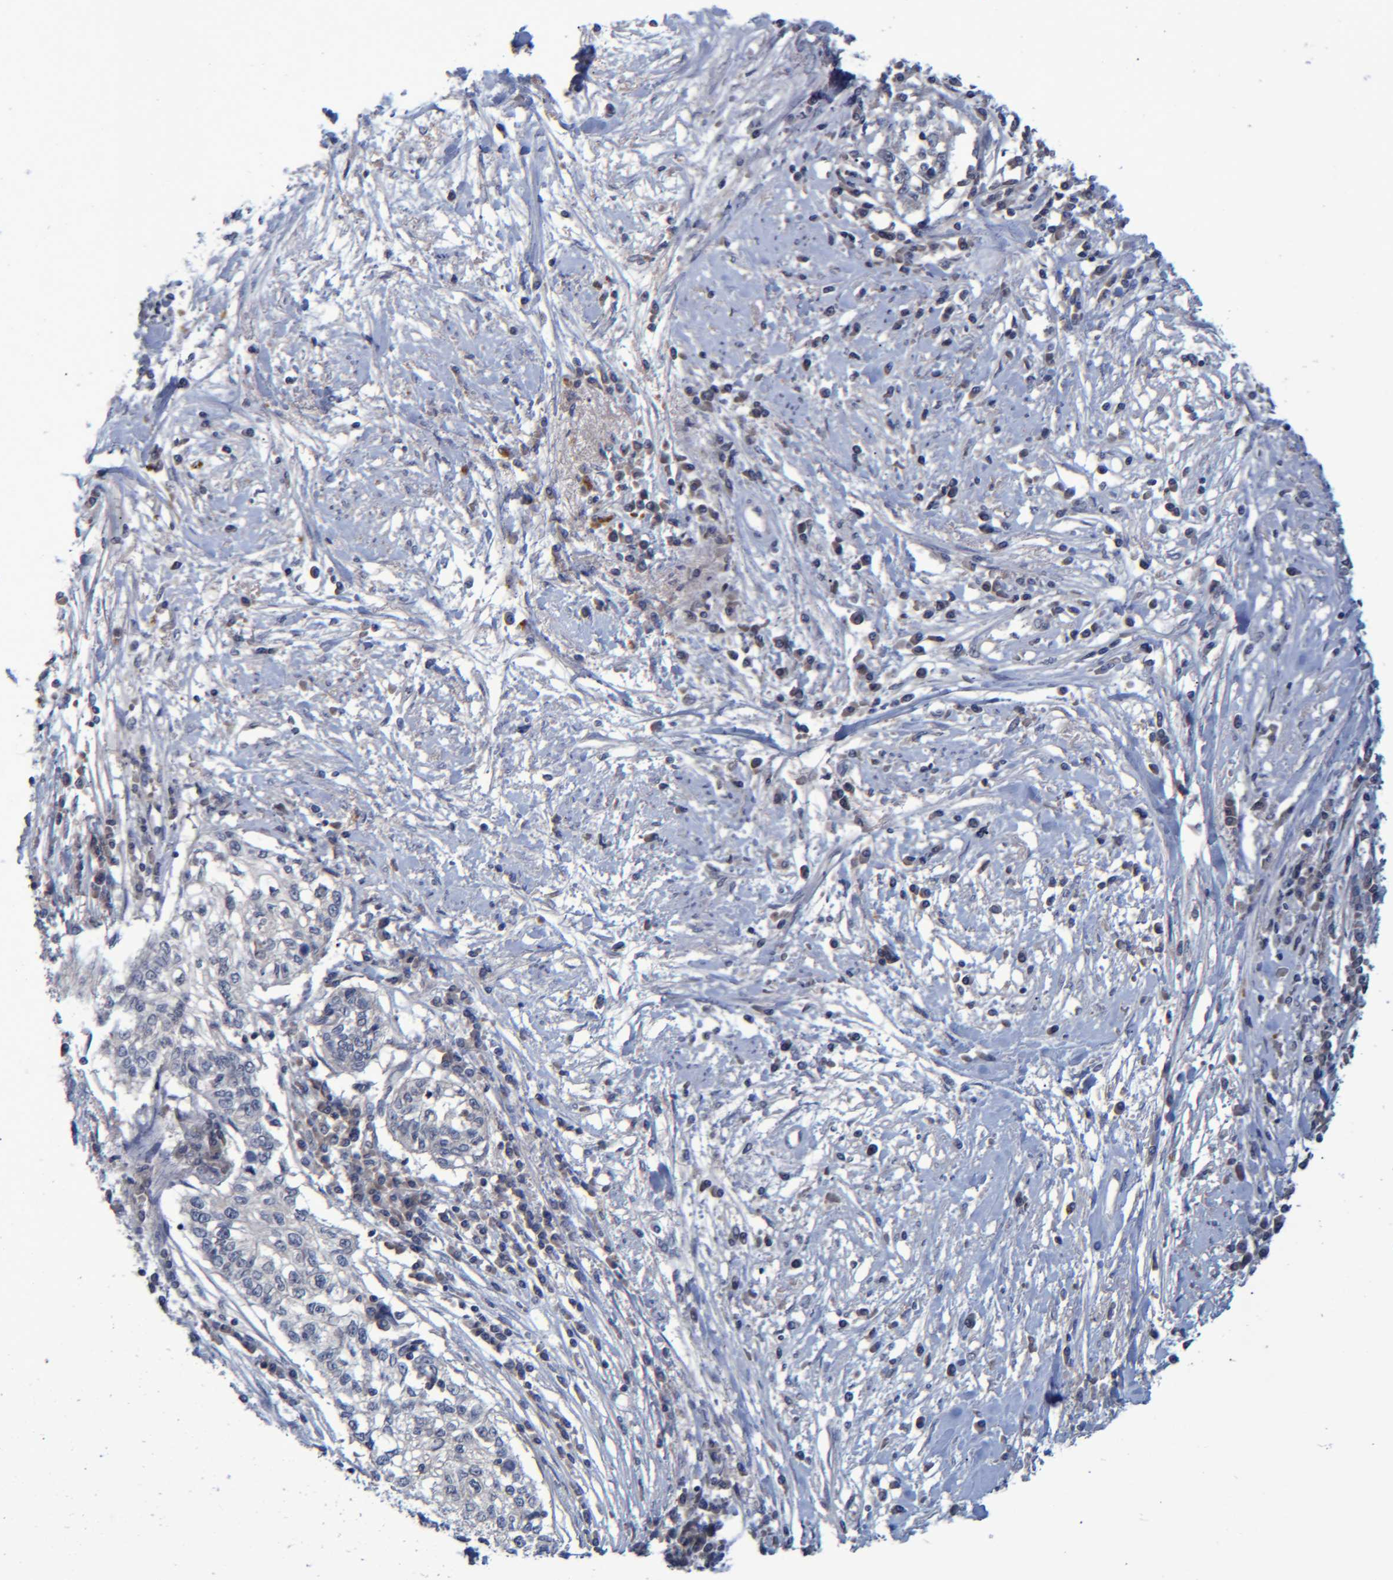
{"staining": {"intensity": "negative", "quantity": "none", "location": "none"}, "tissue": "cervical cancer", "cell_type": "Tumor cells", "image_type": "cancer", "snomed": [{"axis": "morphology", "description": "Squamous cell carcinoma, NOS"}, {"axis": "topography", "description": "Cervix"}], "caption": "IHC of cervical cancer reveals no expression in tumor cells.", "gene": "PCYT2", "patient": {"sex": "female", "age": 57}}